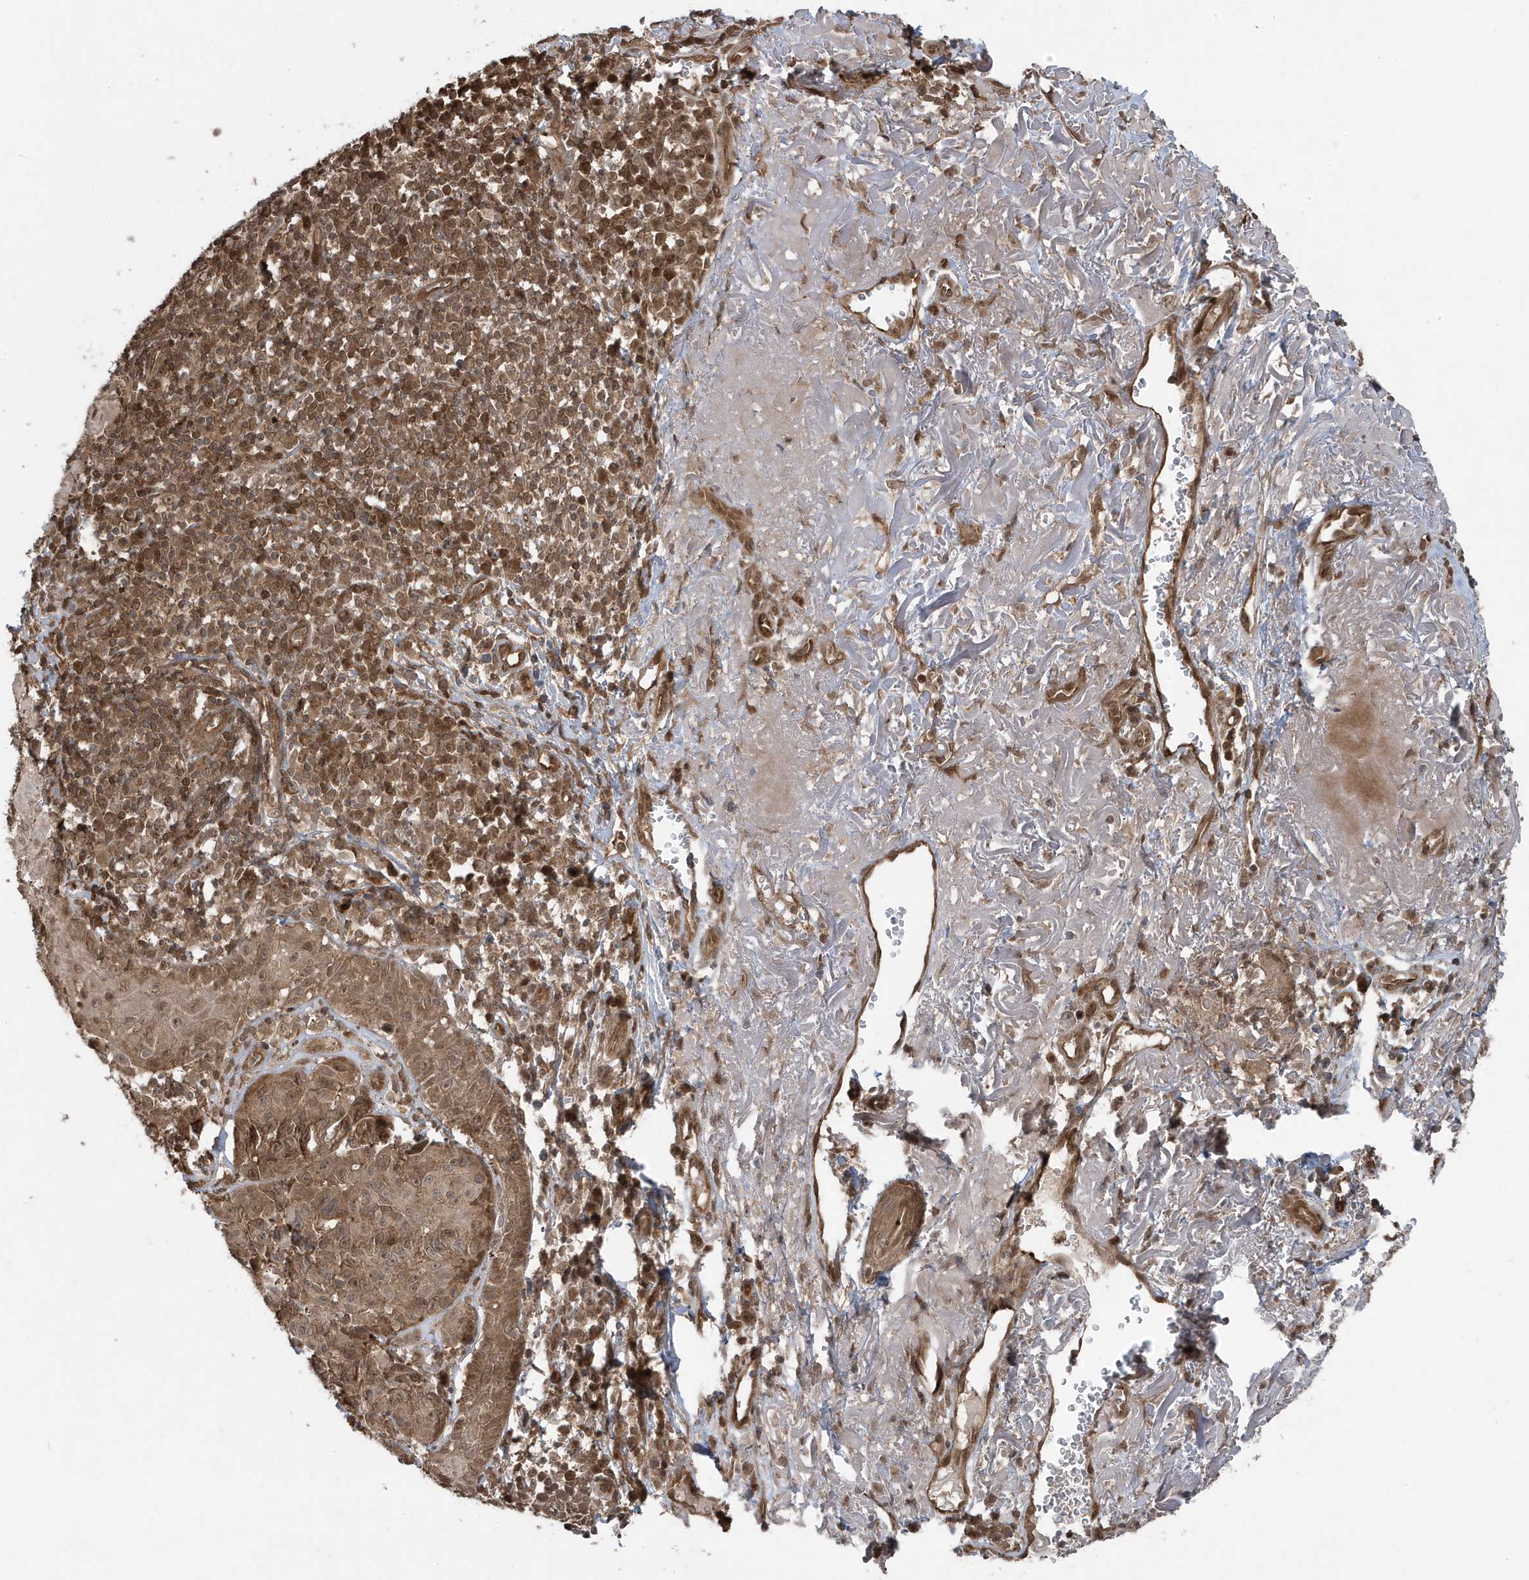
{"staining": {"intensity": "moderate", "quantity": ">75%", "location": "cytoplasmic/membranous"}, "tissue": "melanoma", "cell_type": "Tumor cells", "image_type": "cancer", "snomed": [{"axis": "morphology", "description": "Malignant melanoma, NOS"}, {"axis": "topography", "description": "Skin"}], "caption": "Malignant melanoma stained with a protein marker reveals moderate staining in tumor cells.", "gene": "MAPK1IP1L", "patient": {"sex": "male", "age": 73}}